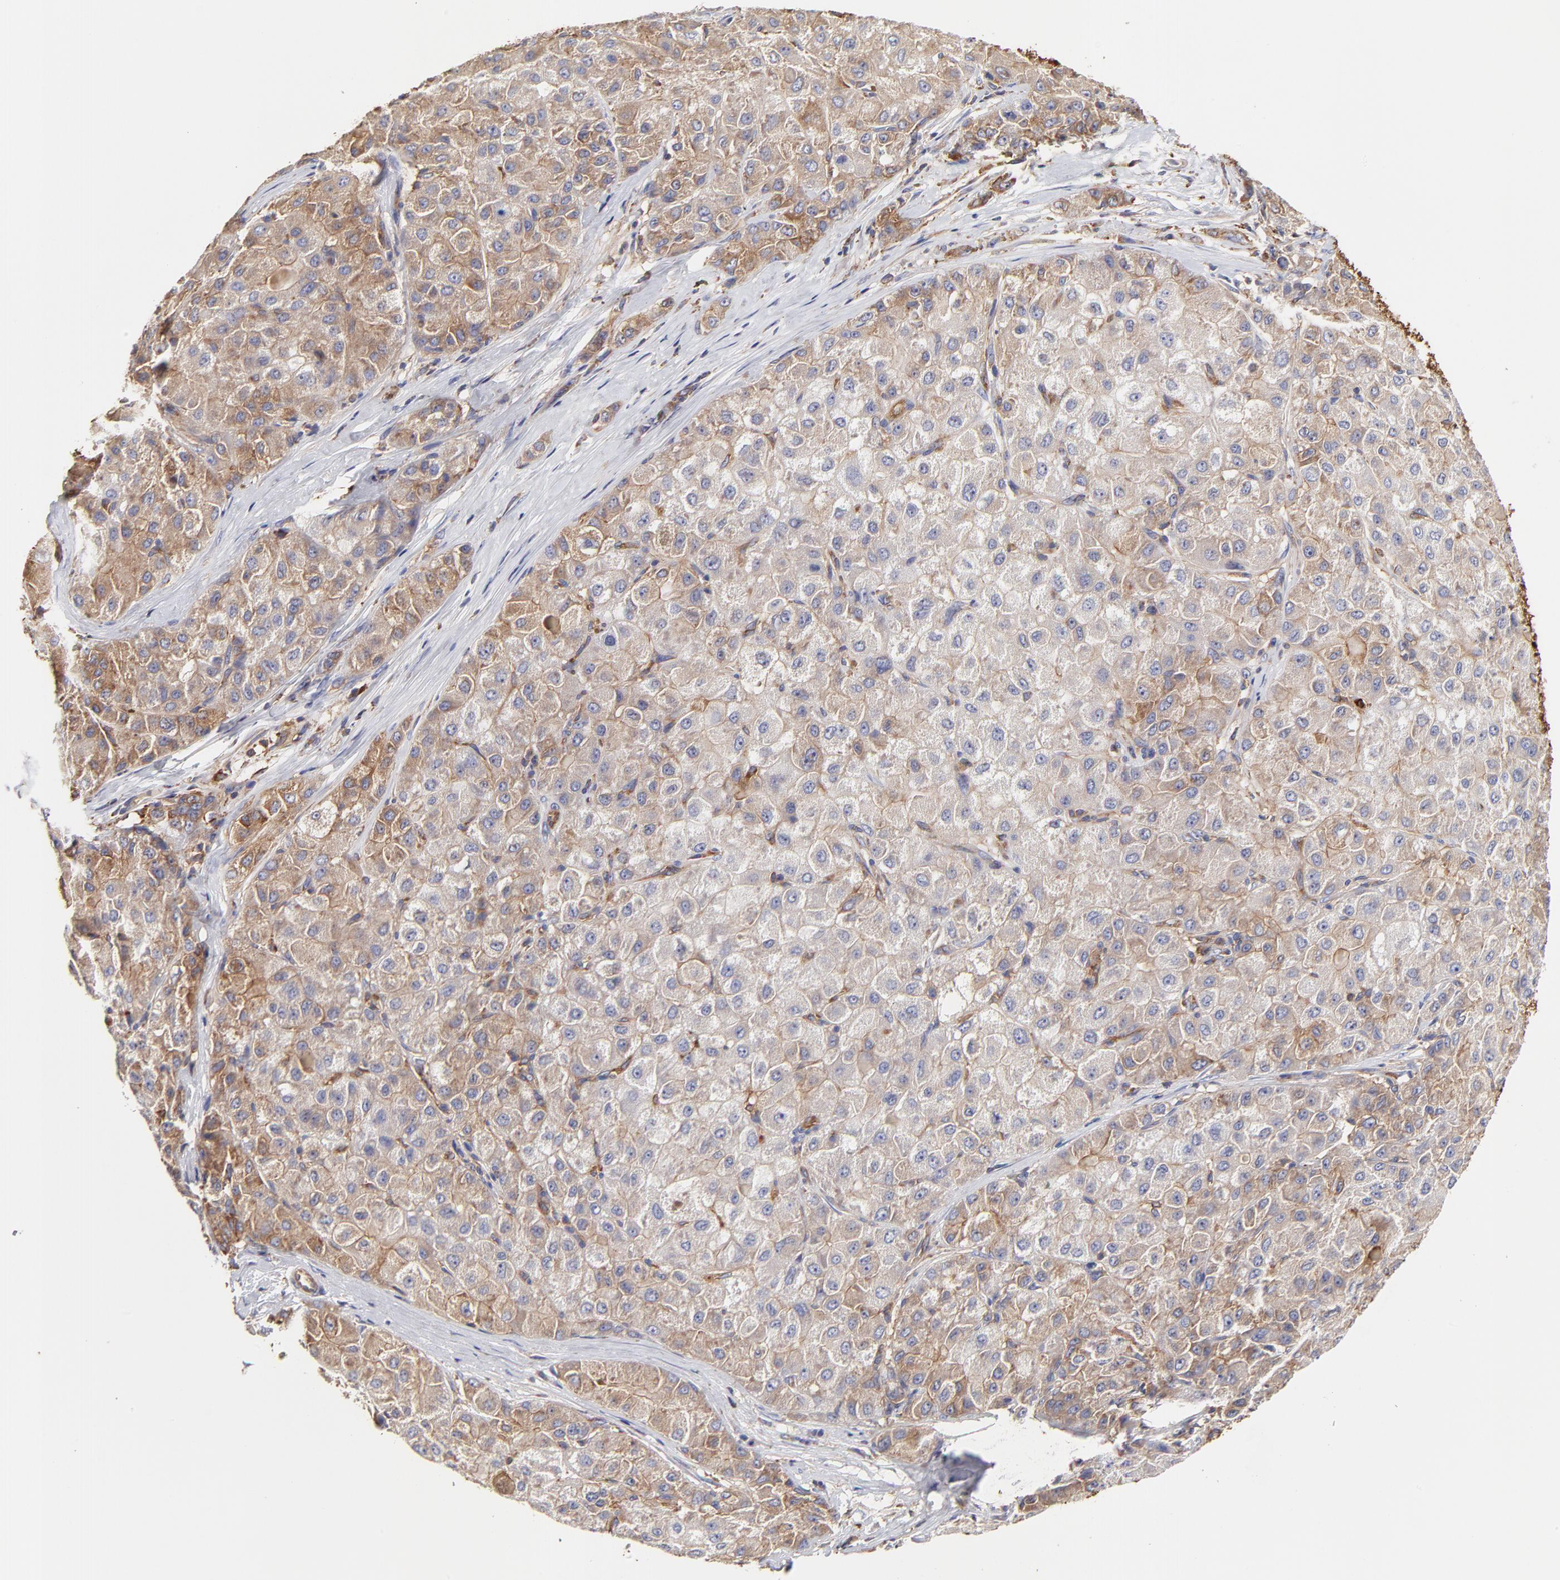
{"staining": {"intensity": "moderate", "quantity": ">75%", "location": "cytoplasmic/membranous"}, "tissue": "liver cancer", "cell_type": "Tumor cells", "image_type": "cancer", "snomed": [{"axis": "morphology", "description": "Carcinoma, Hepatocellular, NOS"}, {"axis": "topography", "description": "Liver"}], "caption": "Brown immunohistochemical staining in liver cancer (hepatocellular carcinoma) reveals moderate cytoplasmic/membranous positivity in approximately >75% of tumor cells.", "gene": "CD2AP", "patient": {"sex": "male", "age": 80}}